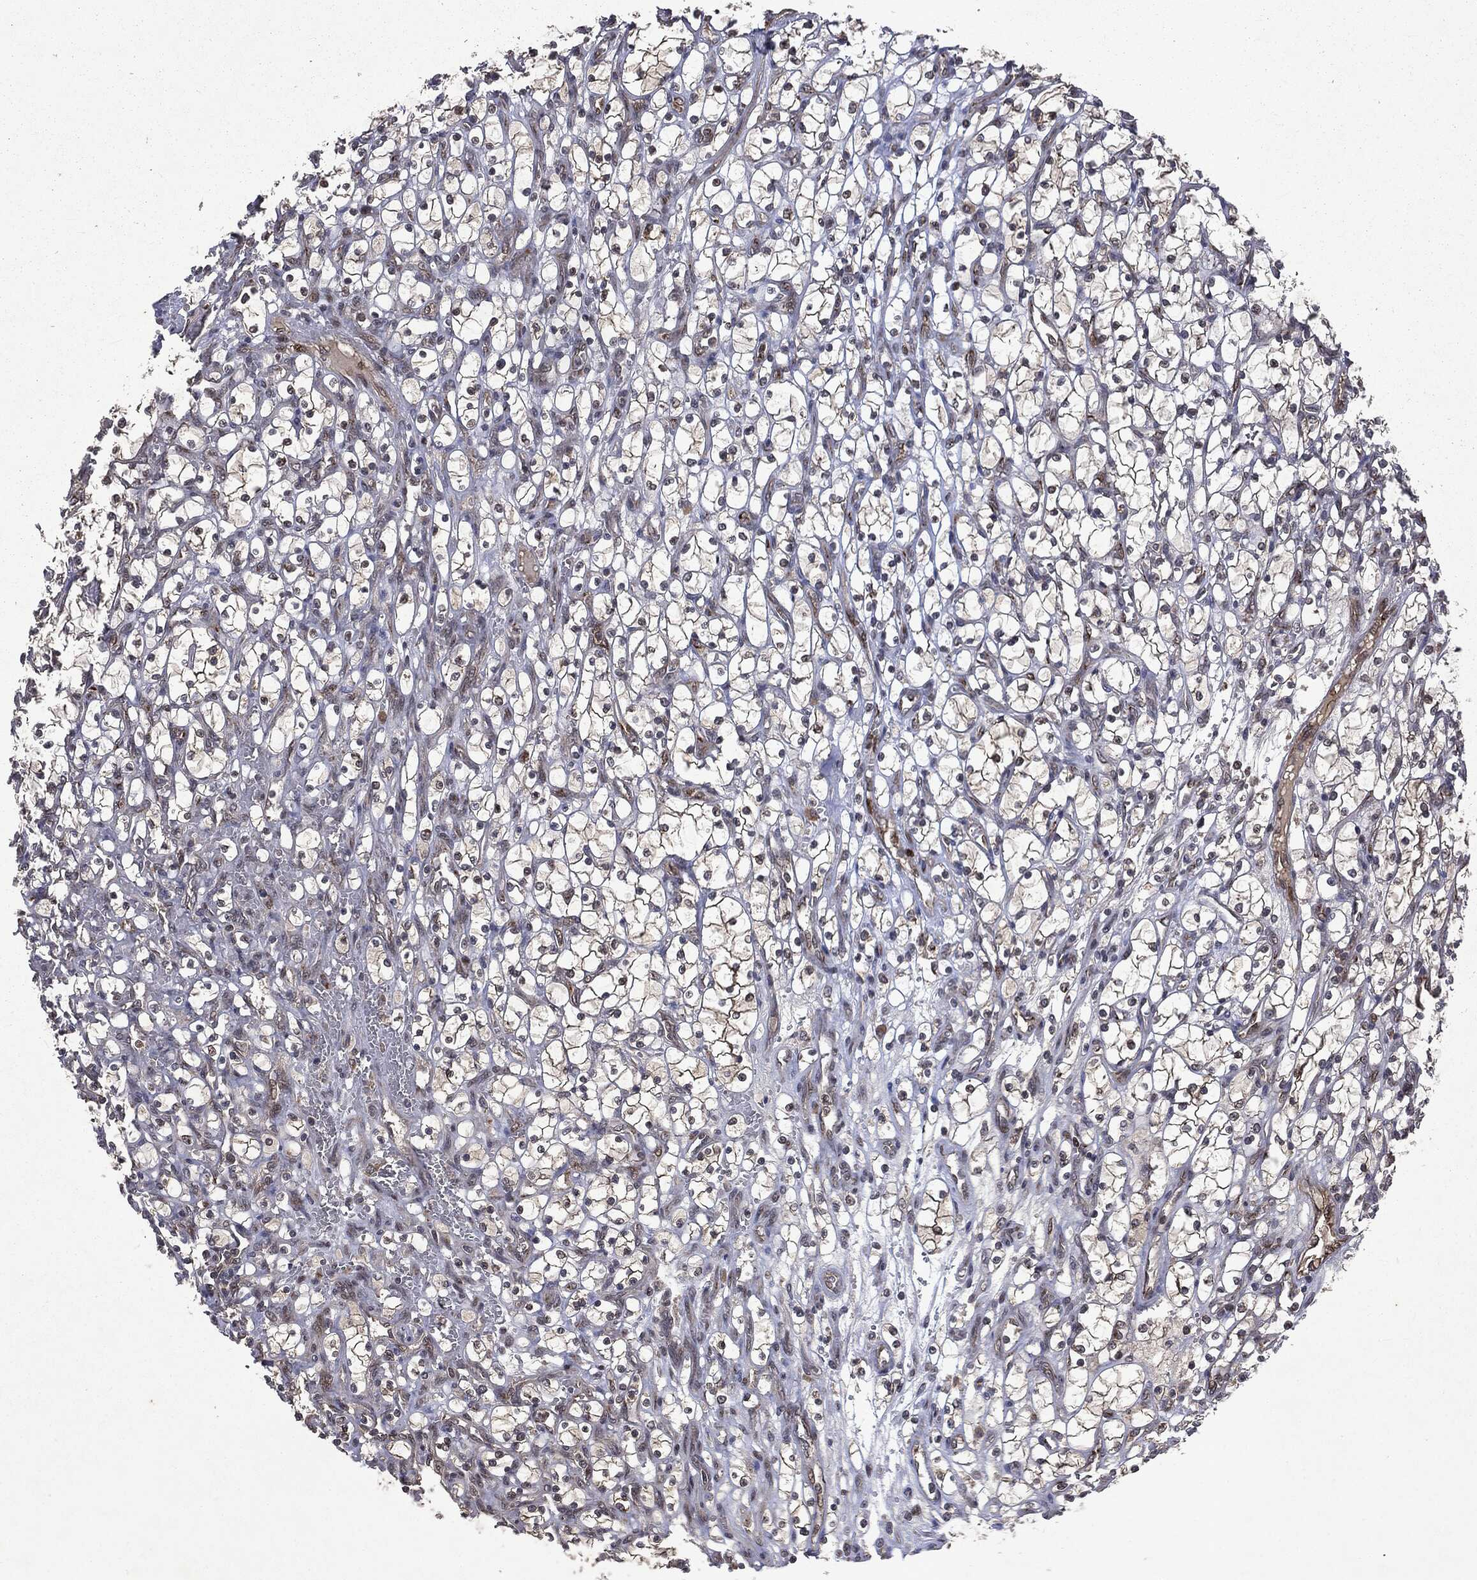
{"staining": {"intensity": "strong", "quantity": "<25%", "location": "cytoplasmic/membranous"}, "tissue": "renal cancer", "cell_type": "Tumor cells", "image_type": "cancer", "snomed": [{"axis": "morphology", "description": "Adenocarcinoma, NOS"}, {"axis": "topography", "description": "Kidney"}], "caption": "DAB (3,3'-diaminobenzidine) immunohistochemical staining of adenocarcinoma (renal) exhibits strong cytoplasmic/membranous protein staining in approximately <25% of tumor cells.", "gene": "PLPPR2", "patient": {"sex": "female", "age": 69}}